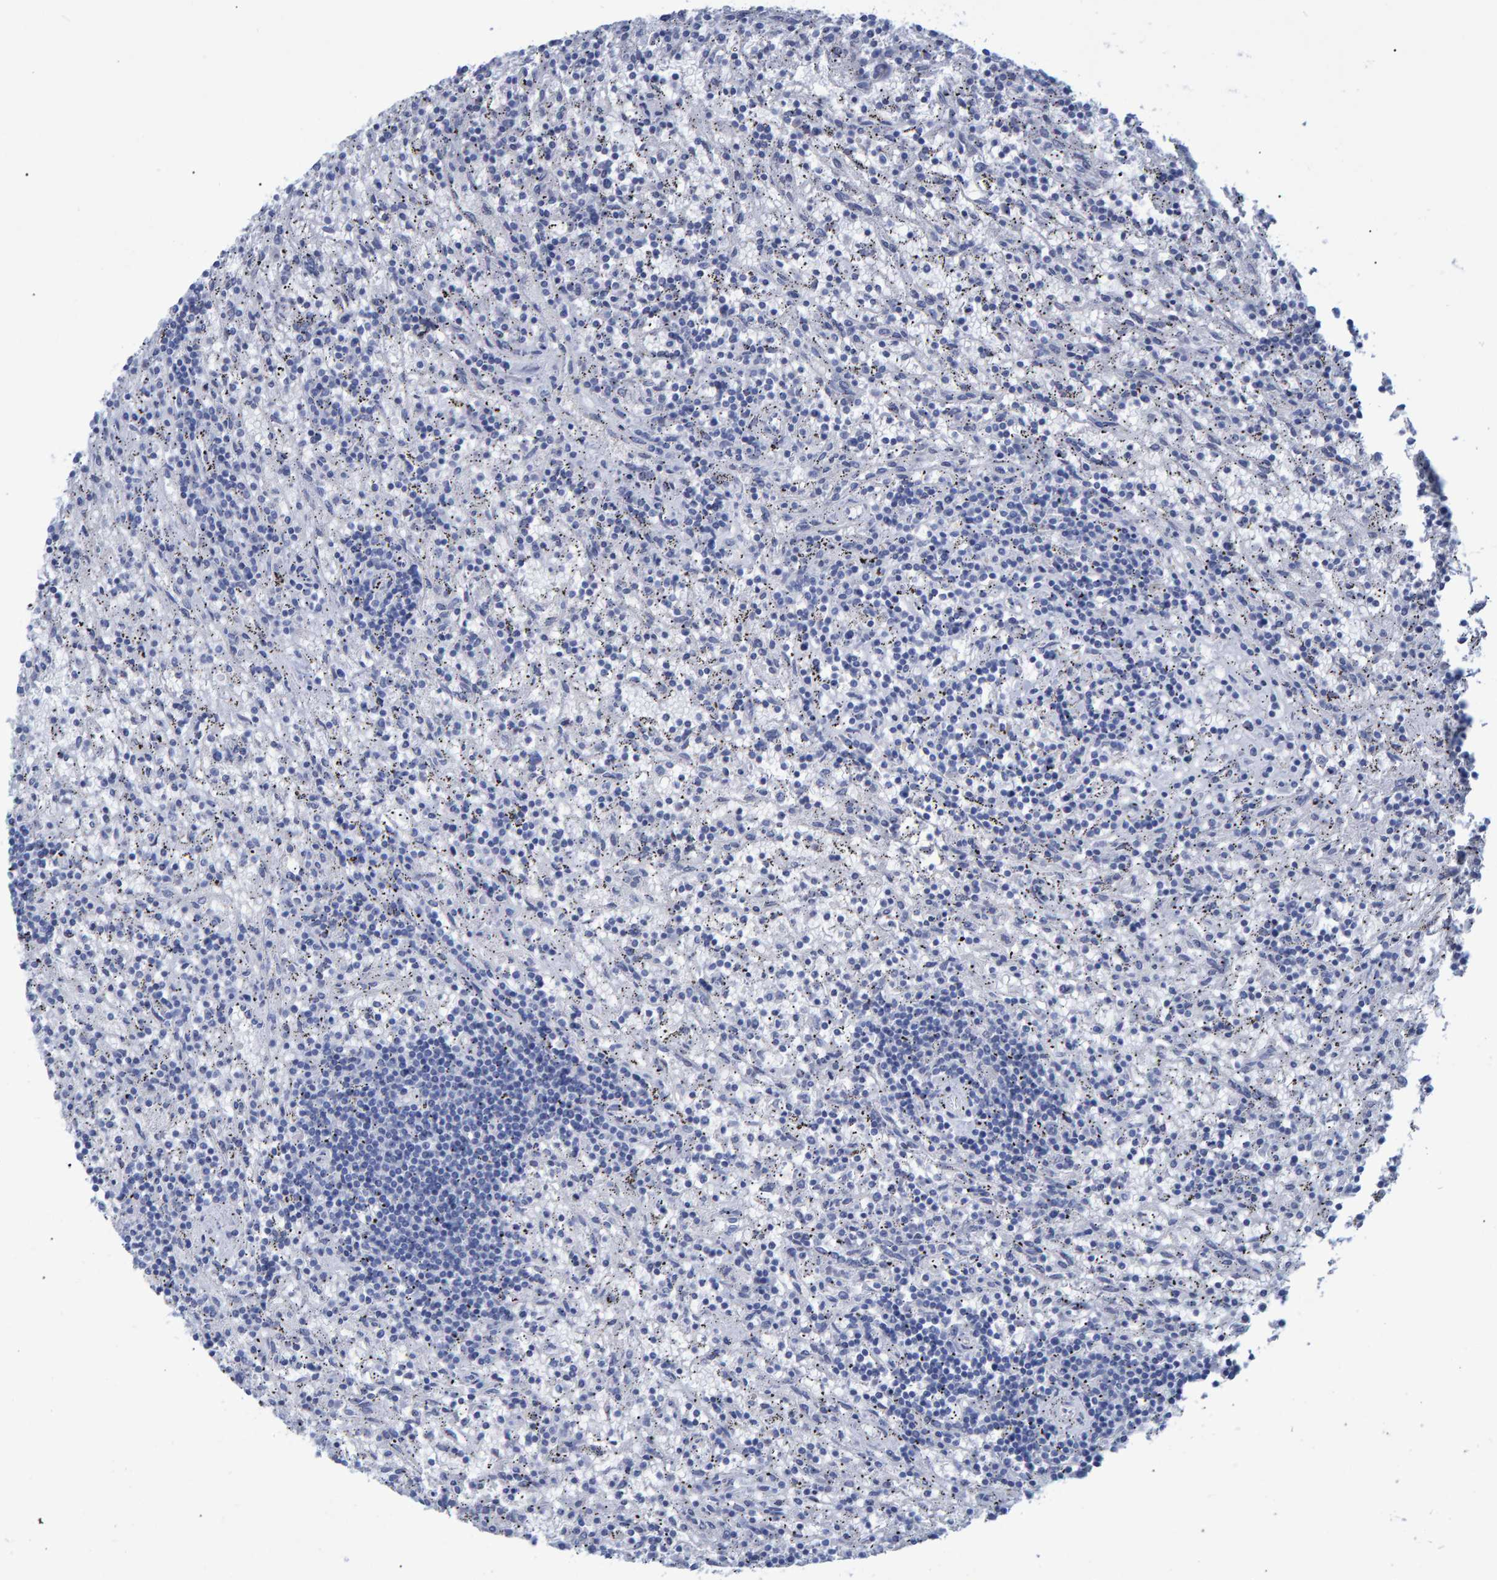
{"staining": {"intensity": "negative", "quantity": "none", "location": "none"}, "tissue": "lymphoma", "cell_type": "Tumor cells", "image_type": "cancer", "snomed": [{"axis": "morphology", "description": "Malignant lymphoma, non-Hodgkin's type, Low grade"}, {"axis": "topography", "description": "Spleen"}], "caption": "Lymphoma was stained to show a protein in brown. There is no significant staining in tumor cells.", "gene": "PROCA1", "patient": {"sex": "male", "age": 76}}